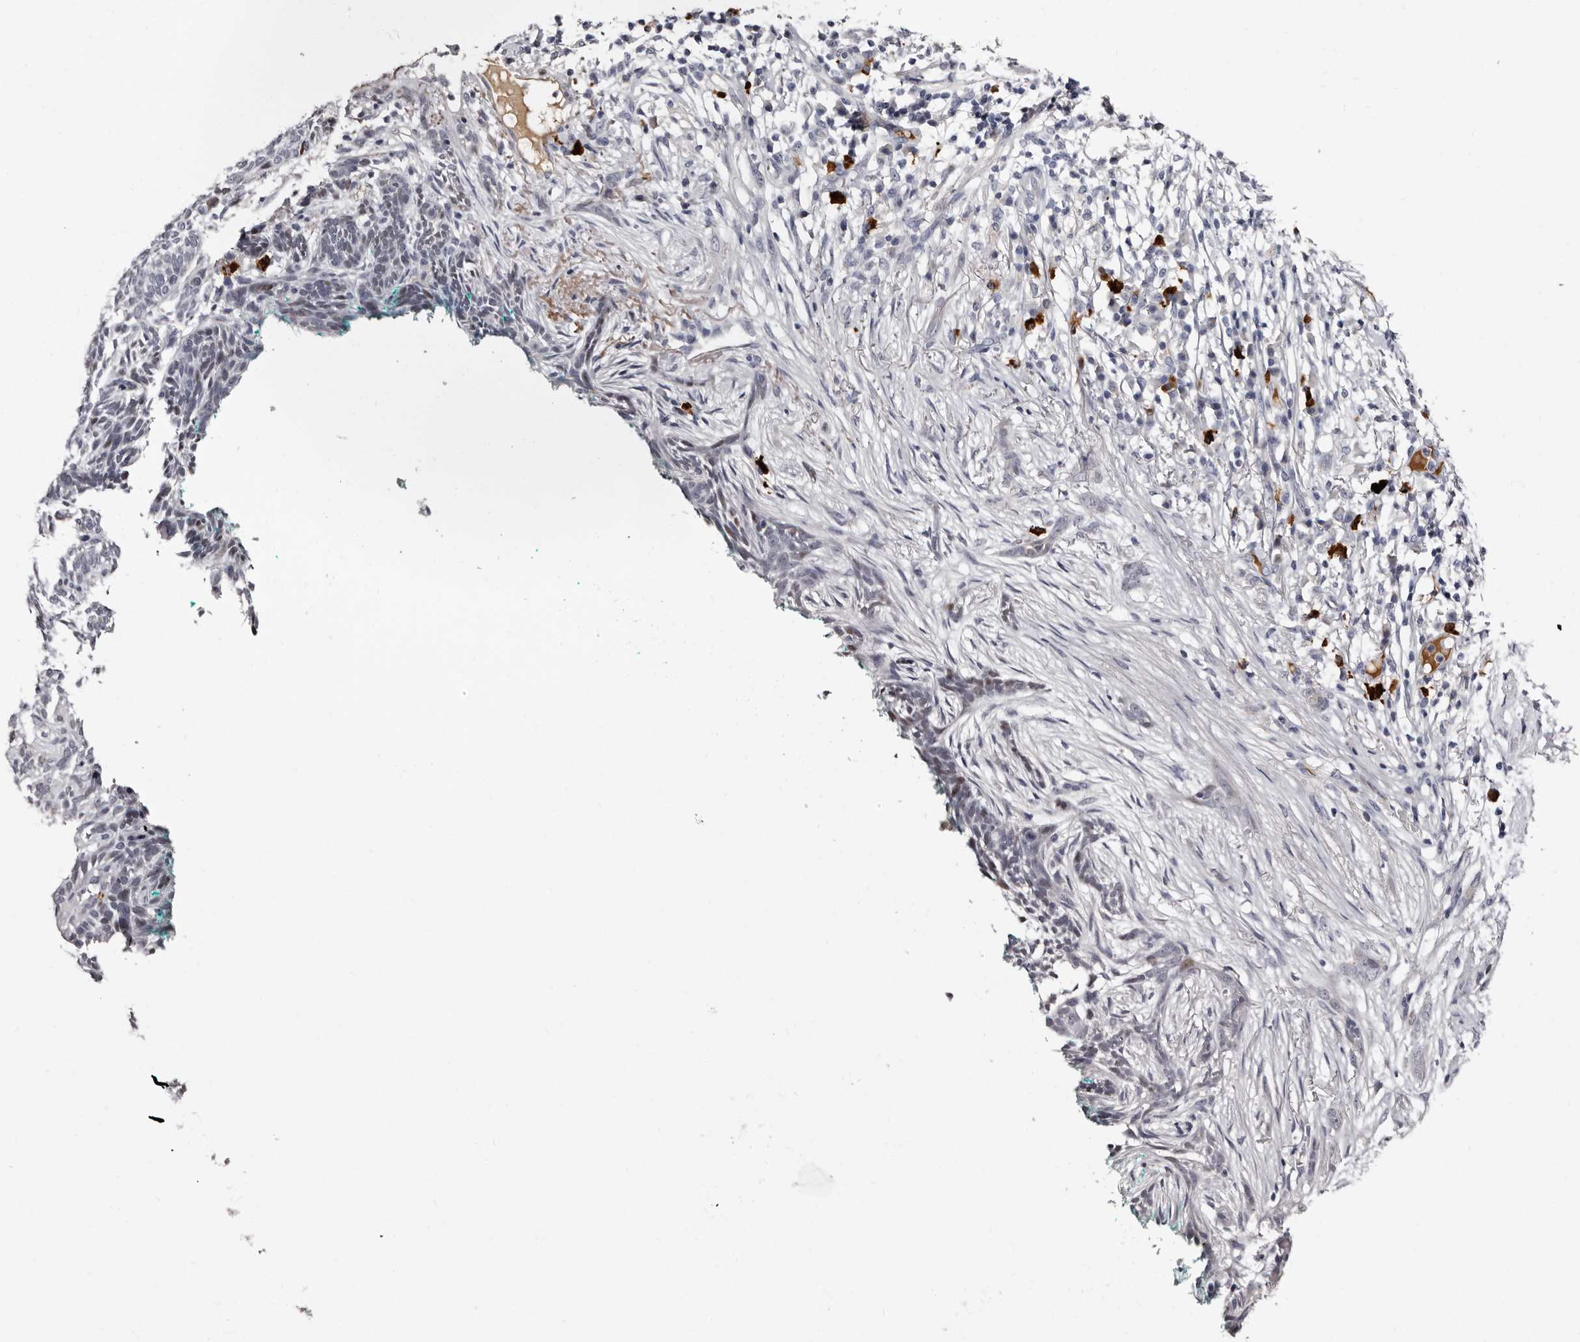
{"staining": {"intensity": "negative", "quantity": "none", "location": "none"}, "tissue": "skin cancer", "cell_type": "Tumor cells", "image_type": "cancer", "snomed": [{"axis": "morphology", "description": "Basal cell carcinoma"}, {"axis": "morphology", "description": "Adnexal tumor, benign"}, {"axis": "topography", "description": "Skin"}], "caption": "Tumor cells show no significant protein expression in skin basal cell carcinoma. (Stains: DAB immunohistochemistry with hematoxylin counter stain, Microscopy: brightfield microscopy at high magnification).", "gene": "TBC1D22B", "patient": {"sex": "female", "age": 42}}